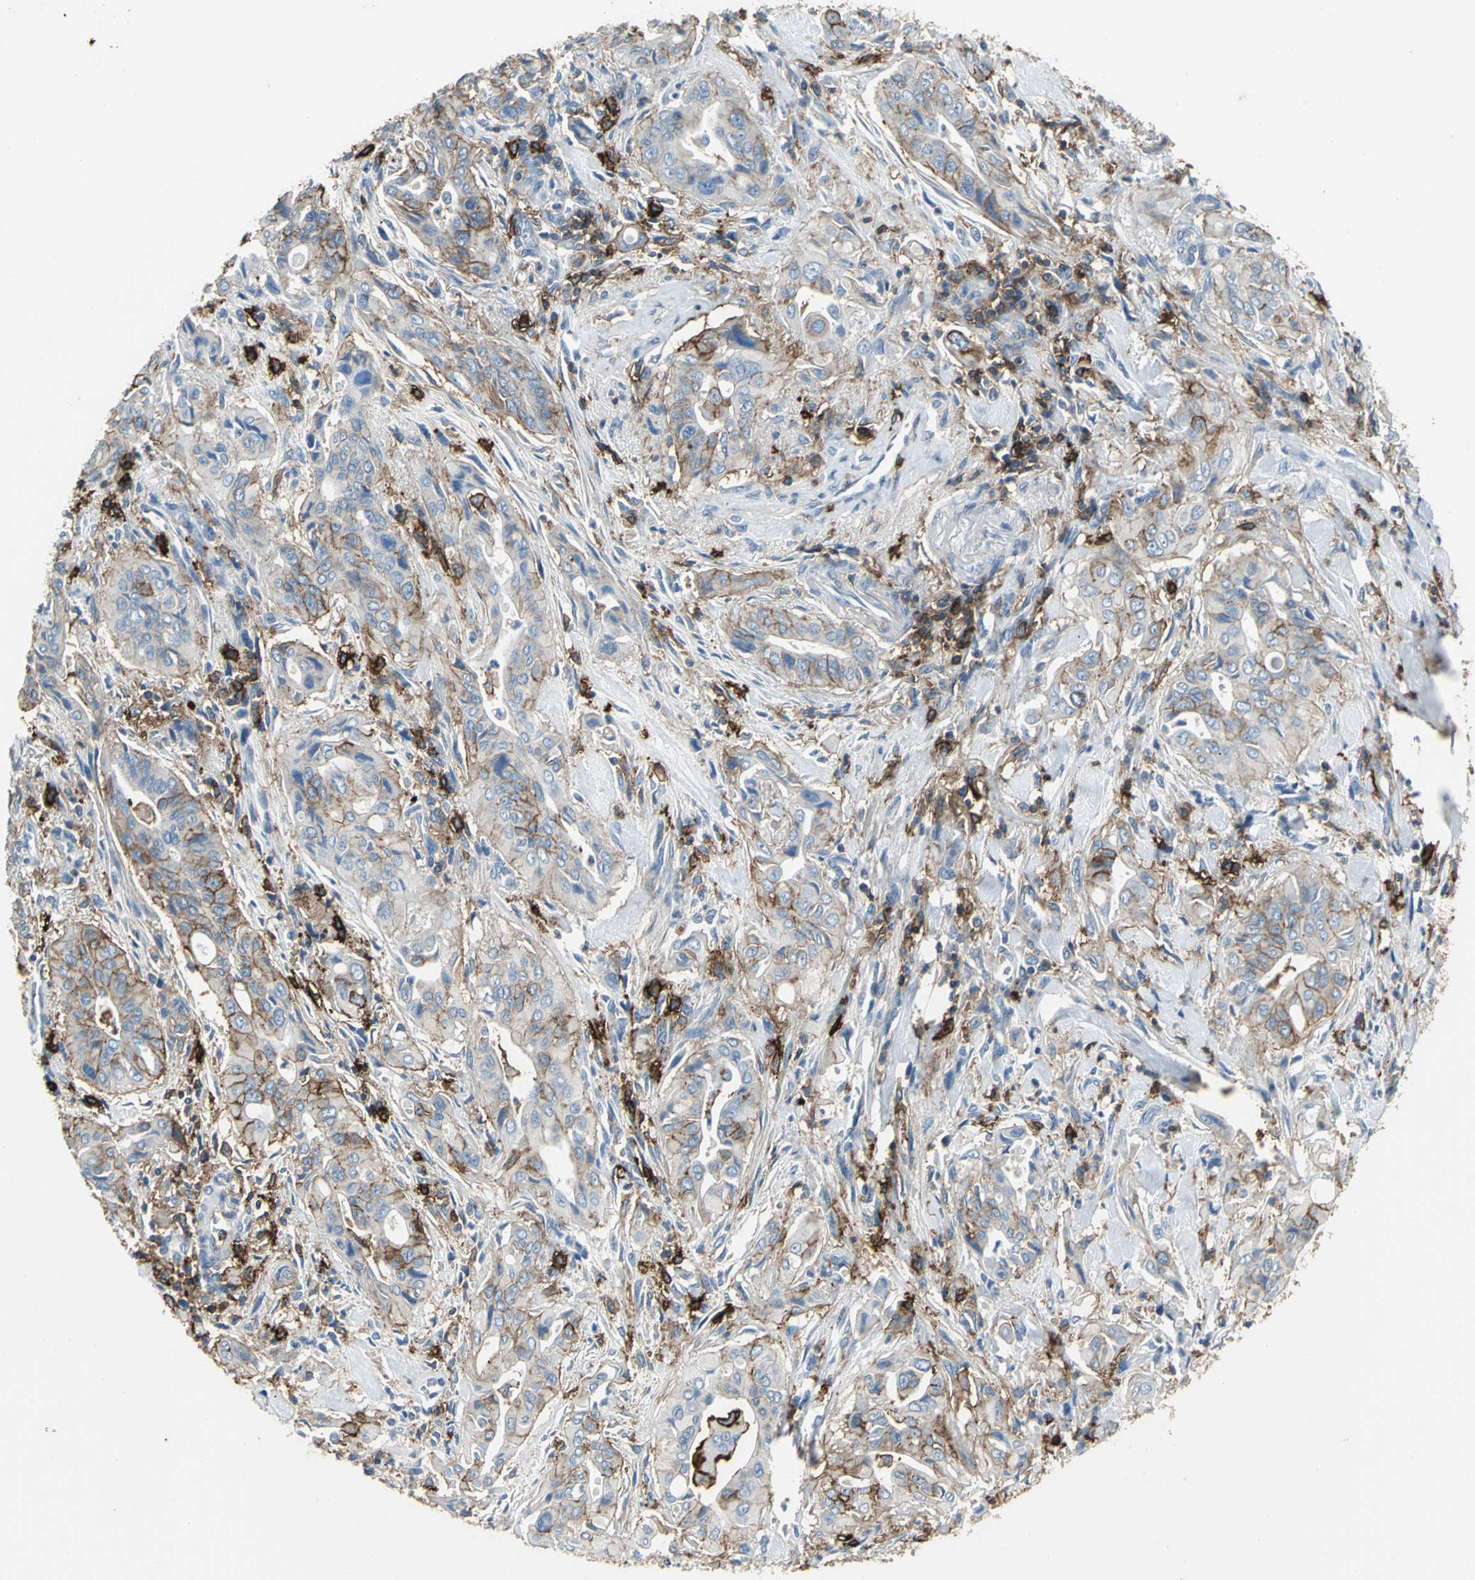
{"staining": {"intensity": "moderate", "quantity": ">75%", "location": "cytoplasmic/membranous"}, "tissue": "pancreatic cancer", "cell_type": "Tumor cells", "image_type": "cancer", "snomed": [{"axis": "morphology", "description": "Adenocarcinoma, NOS"}, {"axis": "topography", "description": "Pancreas"}], "caption": "Immunohistochemical staining of pancreatic cancer shows medium levels of moderate cytoplasmic/membranous protein staining in about >75% of tumor cells.", "gene": "CD44", "patient": {"sex": "male", "age": 77}}